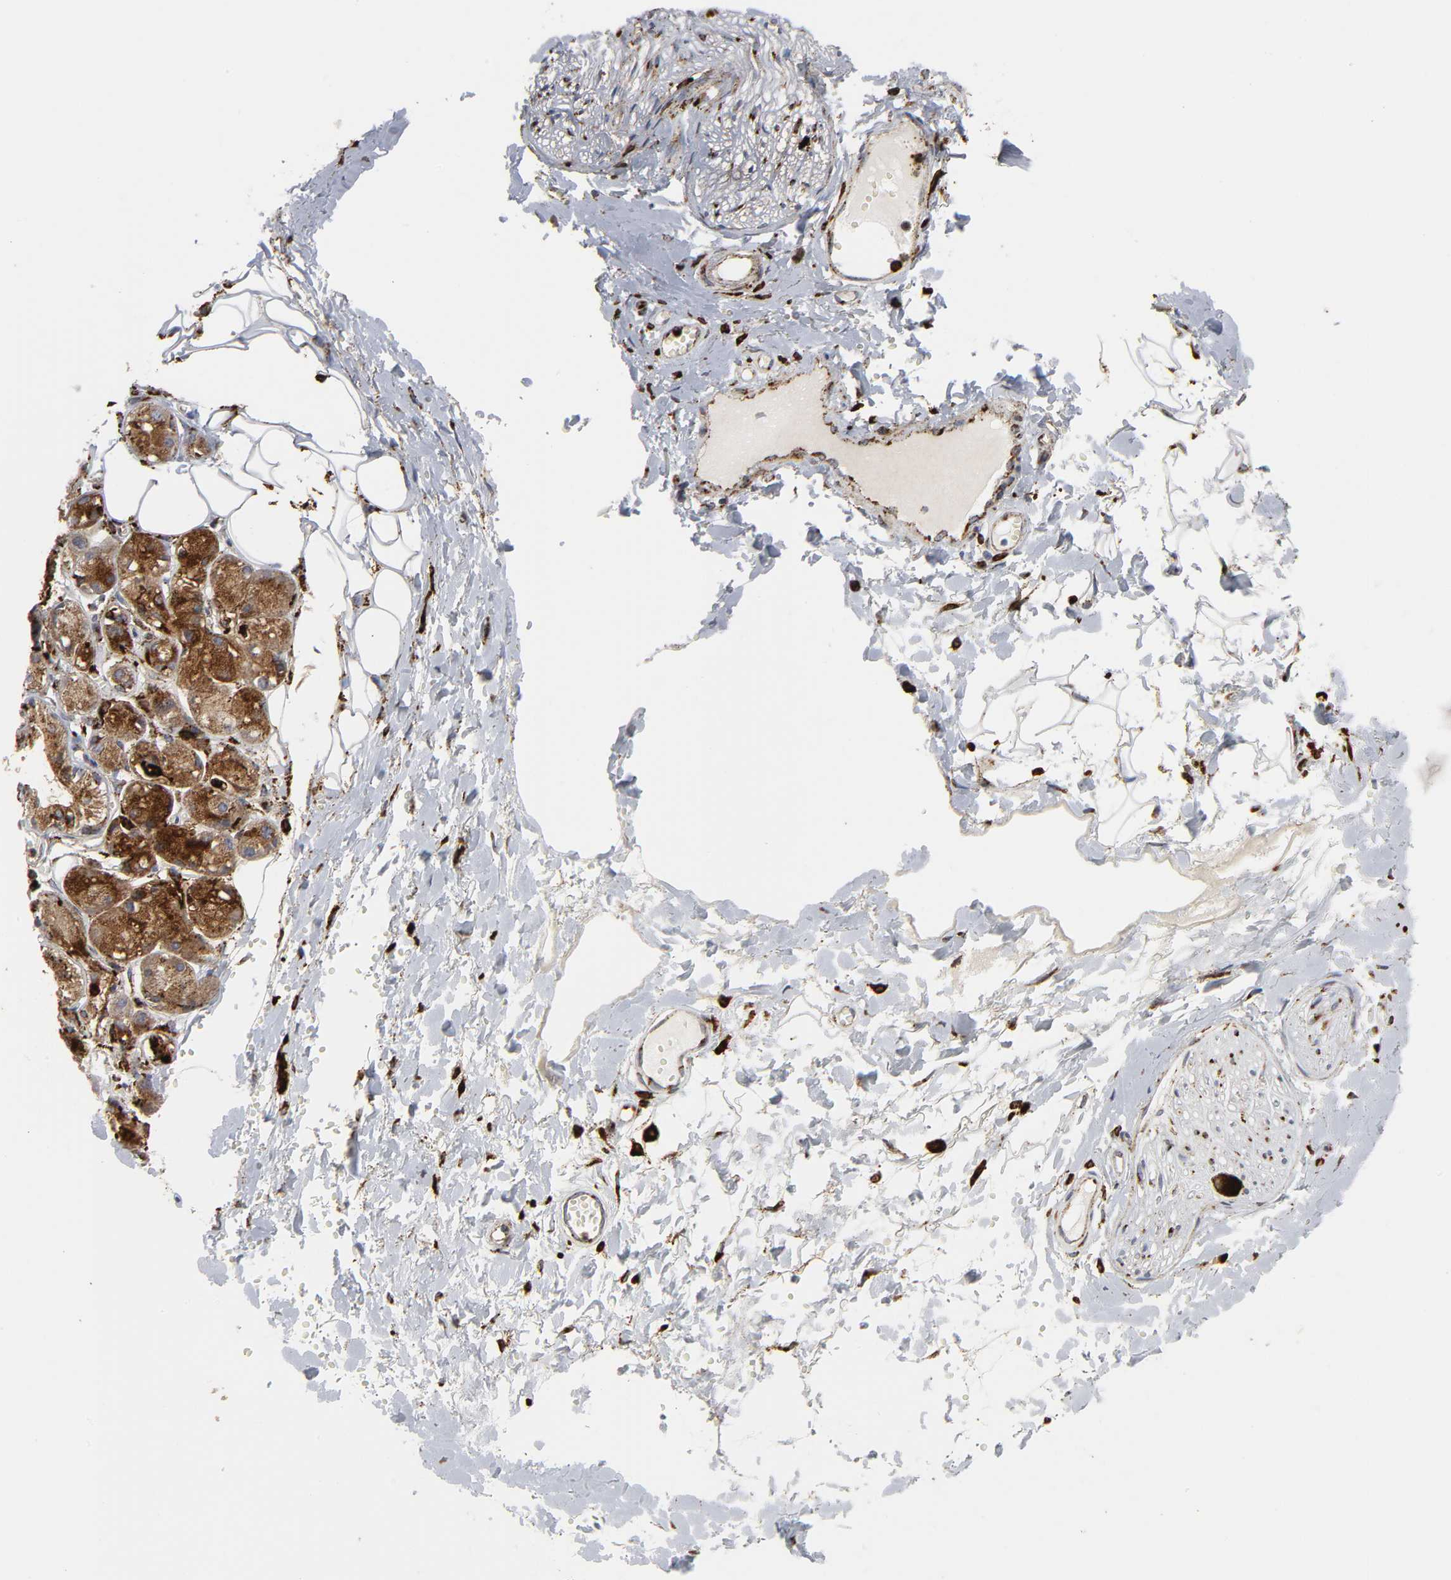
{"staining": {"intensity": "moderate", "quantity": ">75%", "location": "cytoplasmic/membranous"}, "tissue": "adipose tissue", "cell_type": "Adipocytes", "image_type": "normal", "snomed": [{"axis": "morphology", "description": "Normal tissue, NOS"}, {"axis": "morphology", "description": "Inflammation, NOS"}, {"axis": "topography", "description": "Salivary gland"}, {"axis": "topography", "description": "Peripheral nerve tissue"}], "caption": "Protein staining exhibits moderate cytoplasmic/membranous staining in approximately >75% of adipocytes in unremarkable adipose tissue.", "gene": "PSAP", "patient": {"sex": "female", "age": 75}}